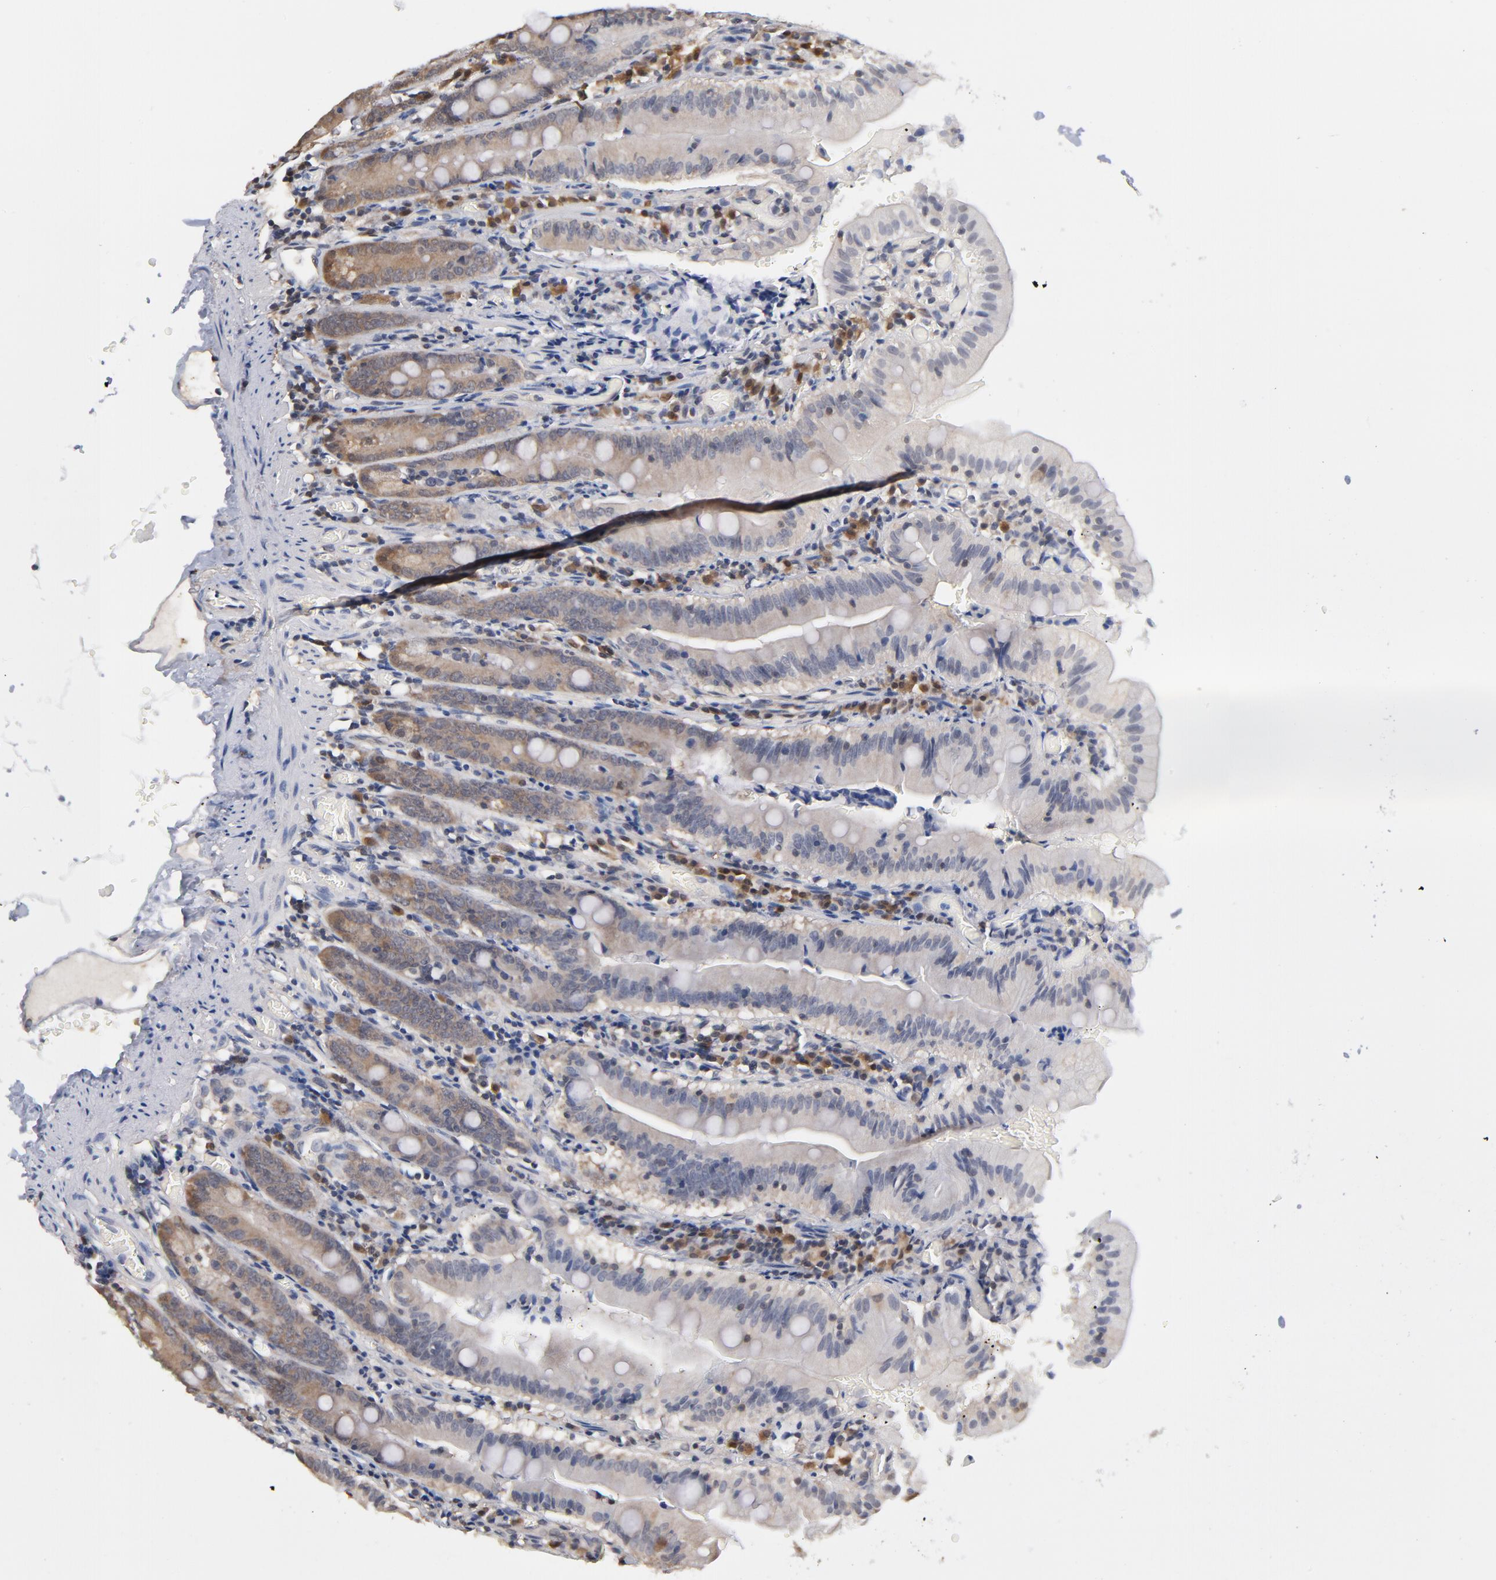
{"staining": {"intensity": "moderate", "quantity": "25%-75%", "location": "cytoplasmic/membranous"}, "tissue": "small intestine", "cell_type": "Glandular cells", "image_type": "normal", "snomed": [{"axis": "morphology", "description": "Normal tissue, NOS"}, {"axis": "topography", "description": "Small intestine"}], "caption": "Immunohistochemistry (DAB) staining of normal human small intestine exhibits moderate cytoplasmic/membranous protein staining in approximately 25%-75% of glandular cells.", "gene": "MIF", "patient": {"sex": "male", "age": 71}}